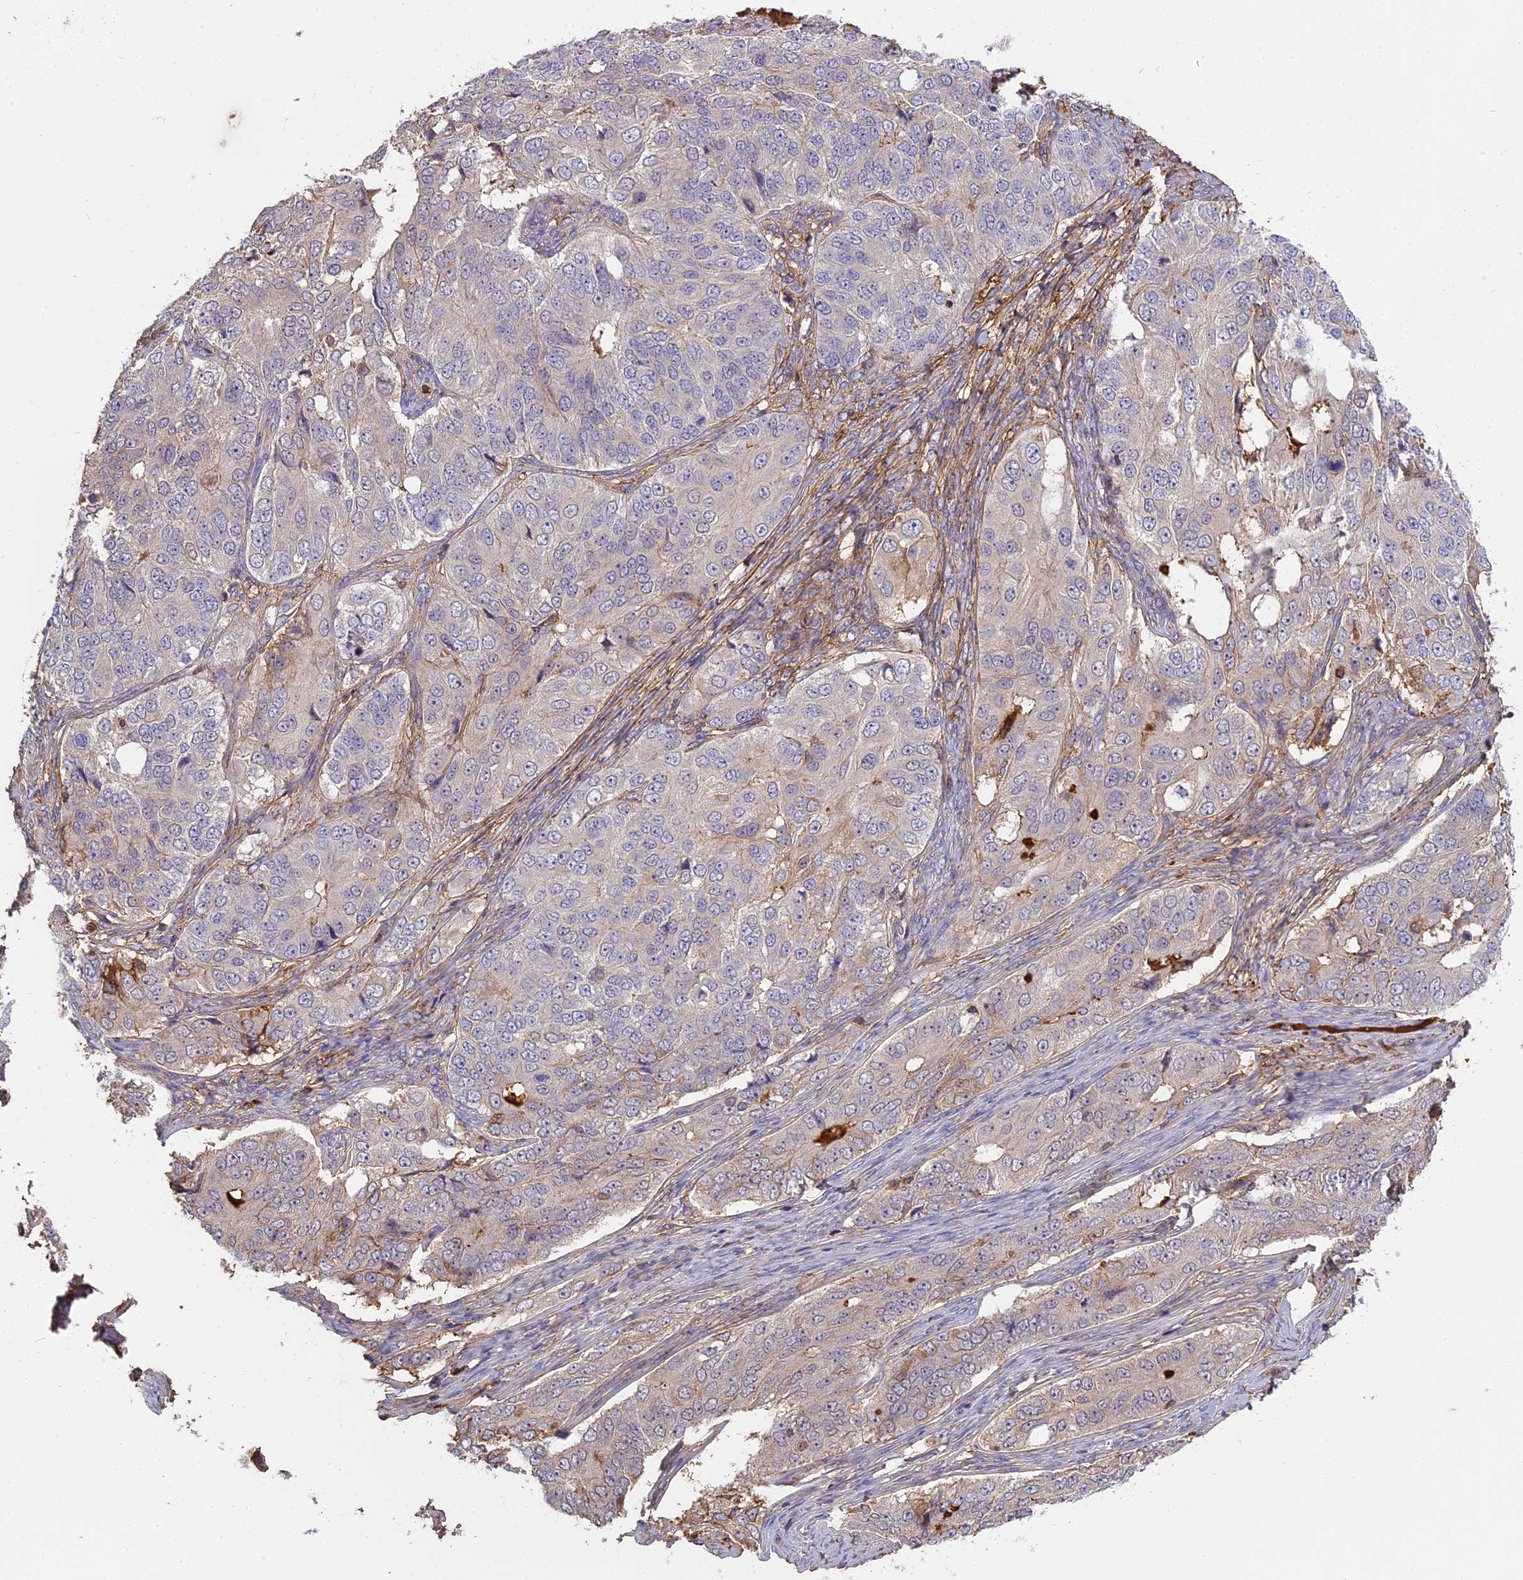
{"staining": {"intensity": "moderate", "quantity": "<25%", "location": "cytoplasmic/membranous"}, "tissue": "ovarian cancer", "cell_type": "Tumor cells", "image_type": "cancer", "snomed": [{"axis": "morphology", "description": "Carcinoma, endometroid"}, {"axis": "topography", "description": "Ovary"}], "caption": "Immunohistochemical staining of human ovarian endometroid carcinoma displays moderate cytoplasmic/membranous protein expression in approximately <25% of tumor cells. (Stains: DAB (3,3'-diaminobenzidine) in brown, nuclei in blue, Microscopy: brightfield microscopy at high magnification).", "gene": "CFAP119", "patient": {"sex": "female", "age": 51}}